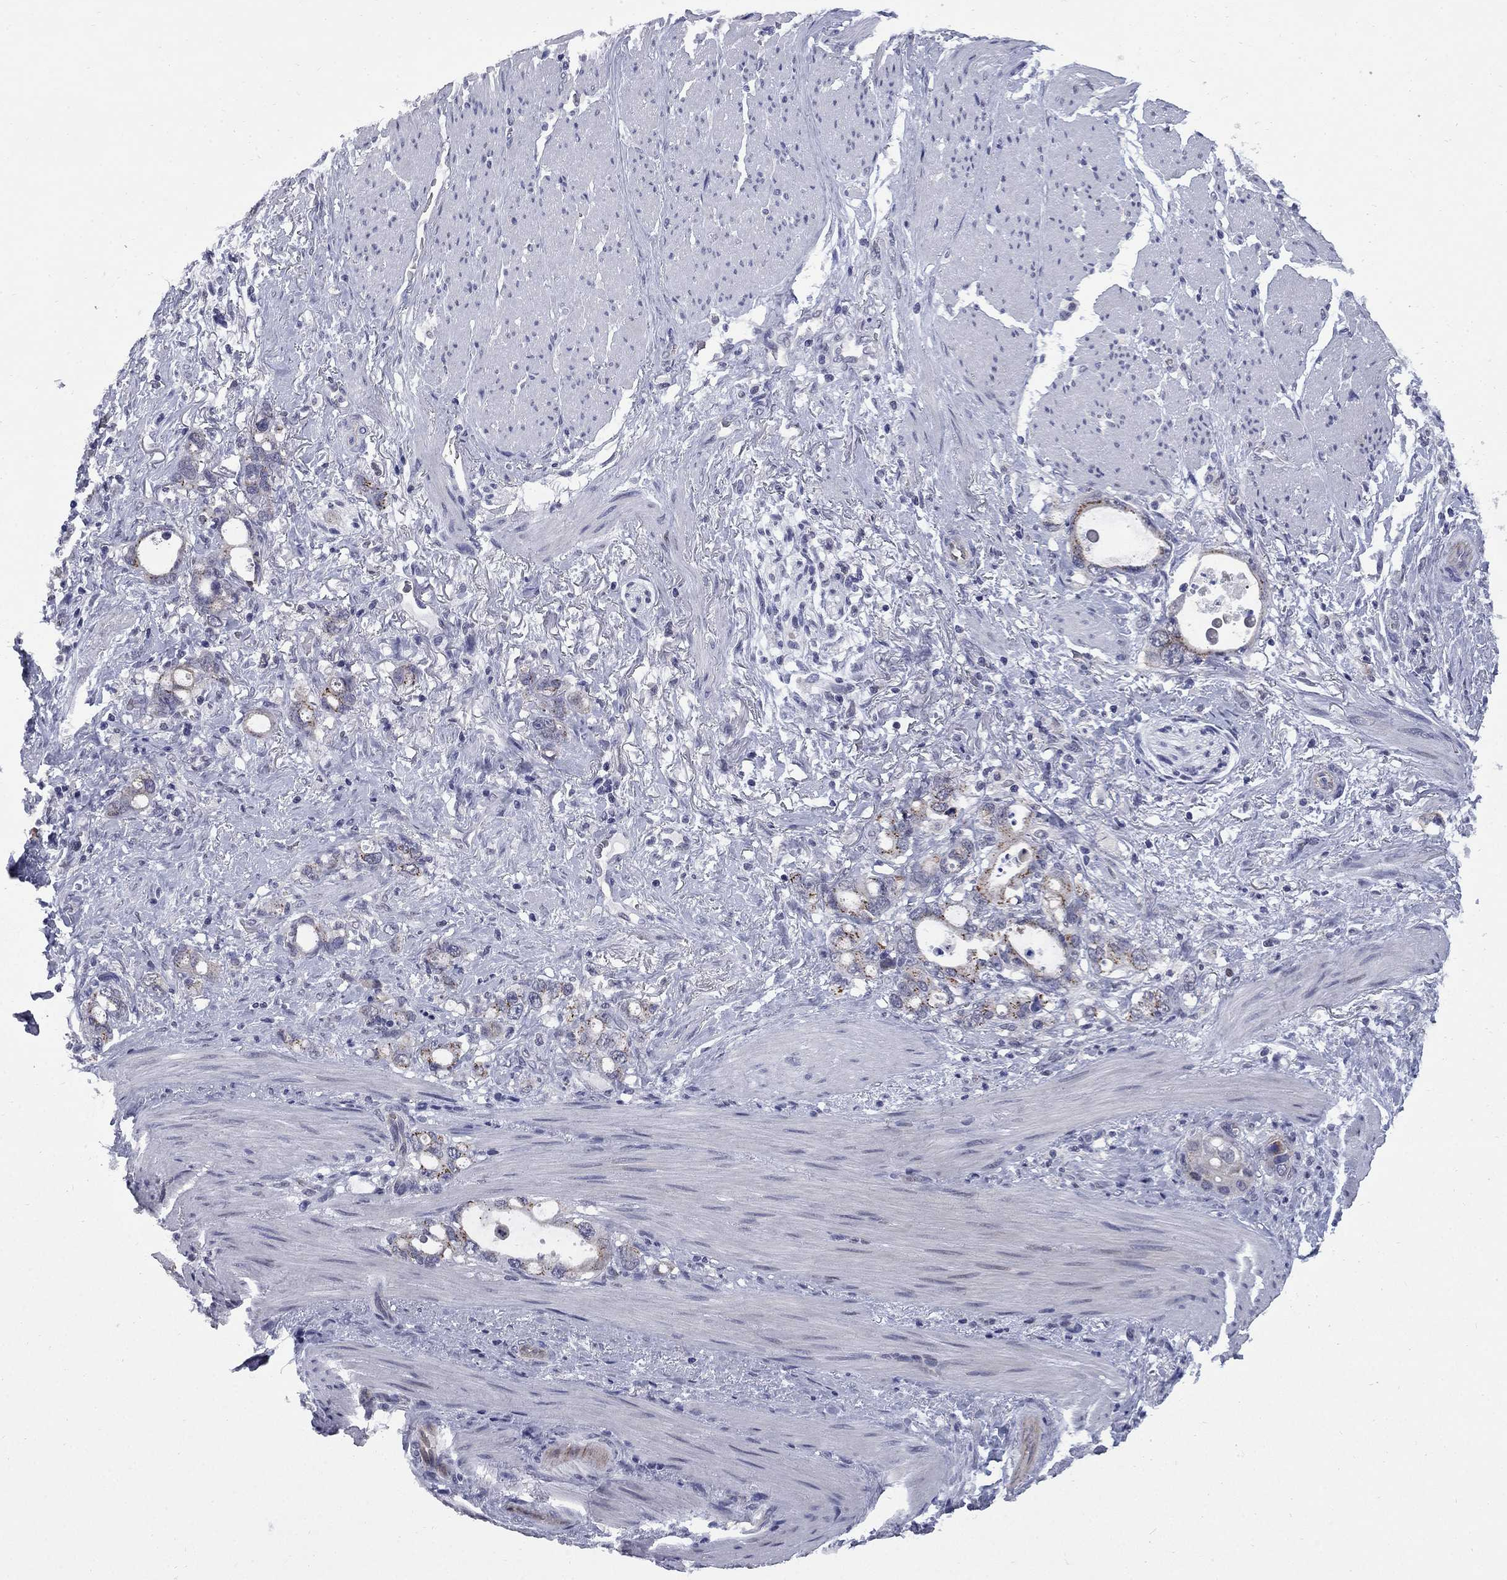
{"staining": {"intensity": "strong", "quantity": ">75%", "location": "cytoplasmic/membranous"}, "tissue": "stomach cancer", "cell_type": "Tumor cells", "image_type": "cancer", "snomed": [{"axis": "morphology", "description": "Adenocarcinoma, NOS"}, {"axis": "topography", "description": "Stomach, upper"}], "caption": "This micrograph demonstrates stomach cancer stained with immunohistochemistry (IHC) to label a protein in brown. The cytoplasmic/membranous of tumor cells show strong positivity for the protein. Nuclei are counter-stained blue.", "gene": "HTR4", "patient": {"sex": "male", "age": 74}}